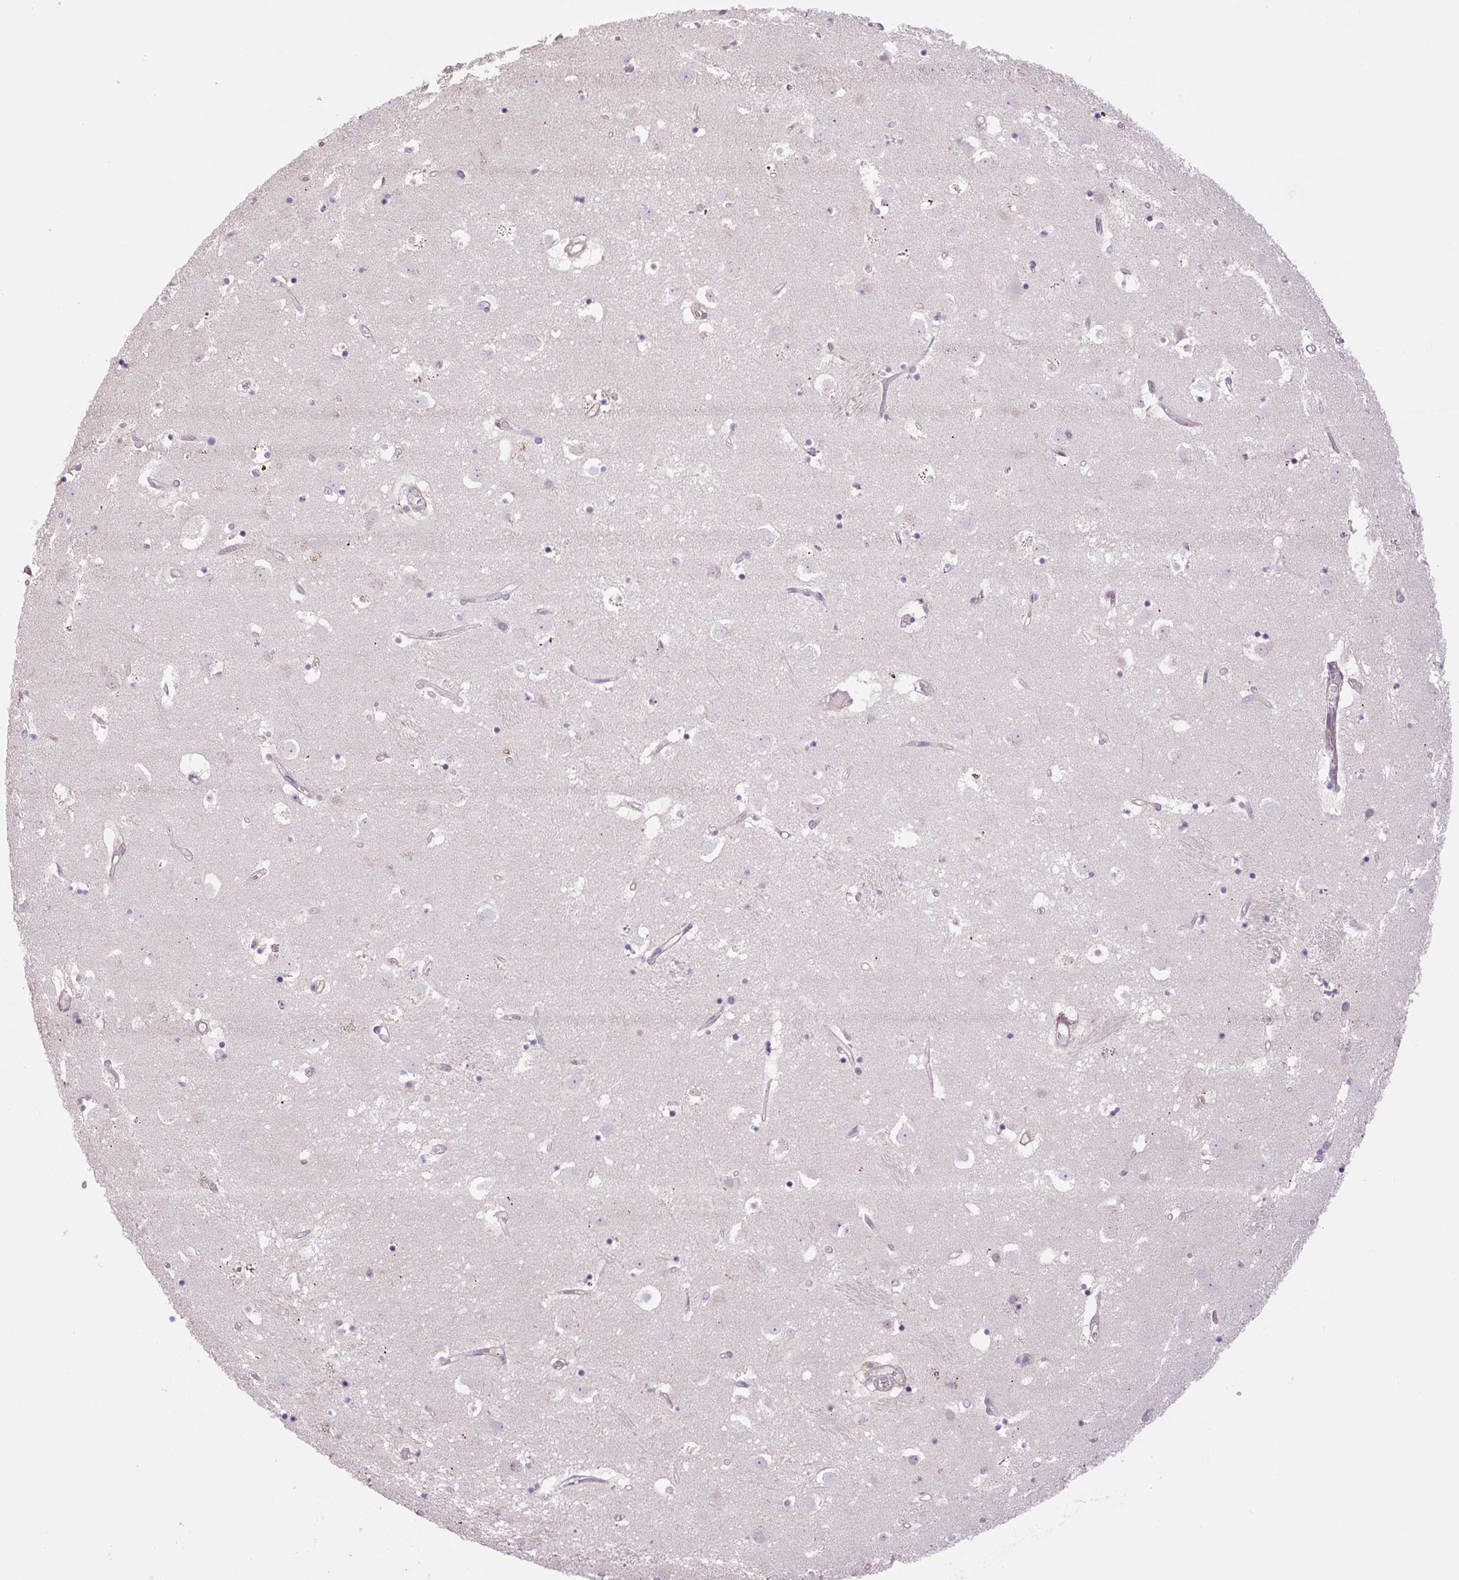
{"staining": {"intensity": "negative", "quantity": "none", "location": "none"}, "tissue": "caudate", "cell_type": "Glial cells", "image_type": "normal", "snomed": [{"axis": "morphology", "description": "Normal tissue, NOS"}, {"axis": "topography", "description": "Lateral ventricle wall"}], "caption": "The photomicrograph shows no staining of glial cells in normal caudate. Brightfield microscopy of immunohistochemistry (IHC) stained with DAB (brown) and hematoxylin (blue), captured at high magnification.", "gene": "KIFC1", "patient": {"sex": "male", "age": 58}}